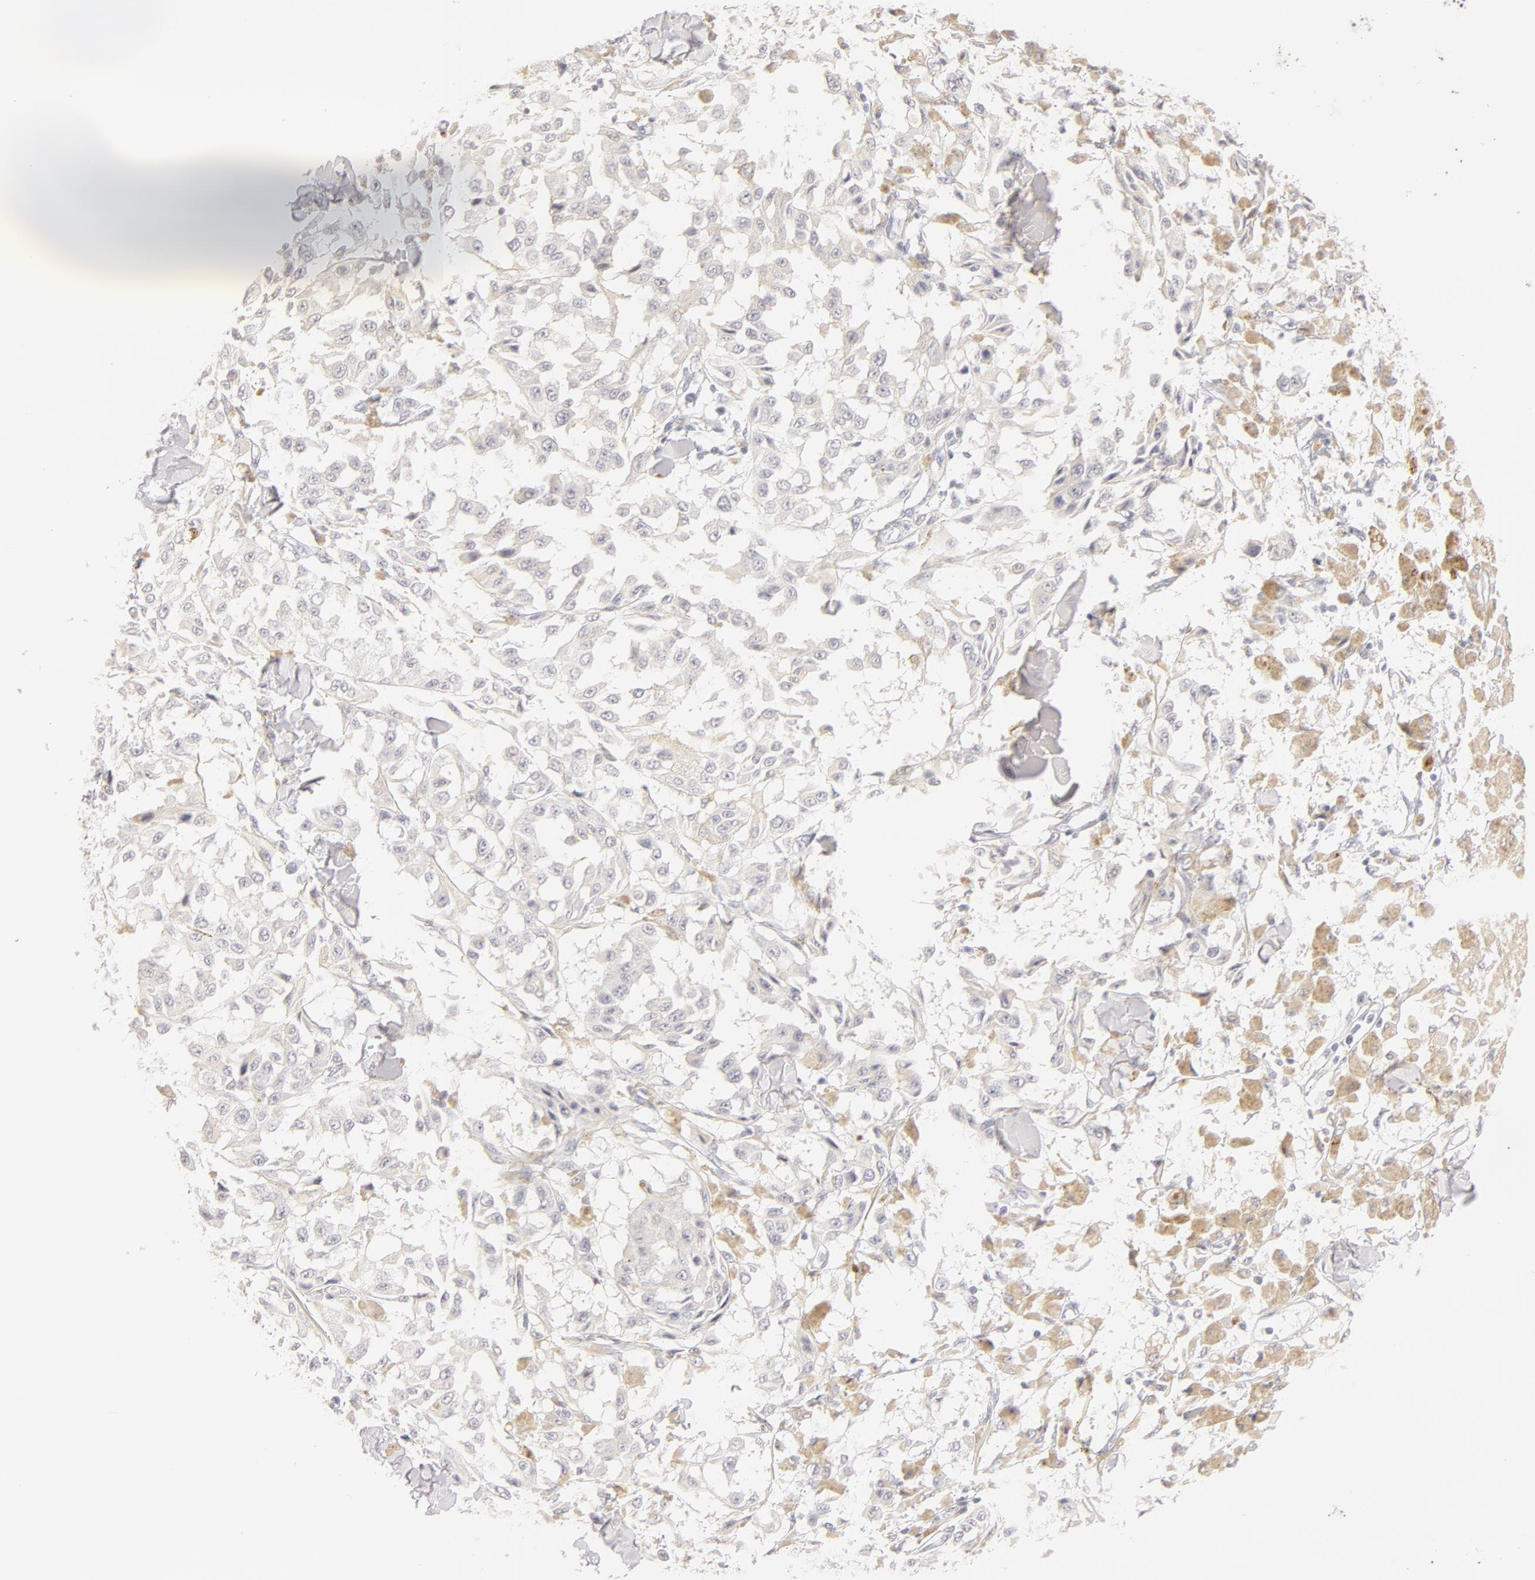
{"staining": {"intensity": "negative", "quantity": "none", "location": "none"}, "tissue": "melanoma", "cell_type": "Tumor cells", "image_type": "cancer", "snomed": [{"axis": "morphology", "description": "Malignant melanoma, NOS"}, {"axis": "topography", "description": "Skin"}], "caption": "Melanoma was stained to show a protein in brown. There is no significant staining in tumor cells. (Brightfield microscopy of DAB (3,3'-diaminobenzidine) immunohistochemistry at high magnification).", "gene": "LGALS7B", "patient": {"sex": "female", "age": 64}}